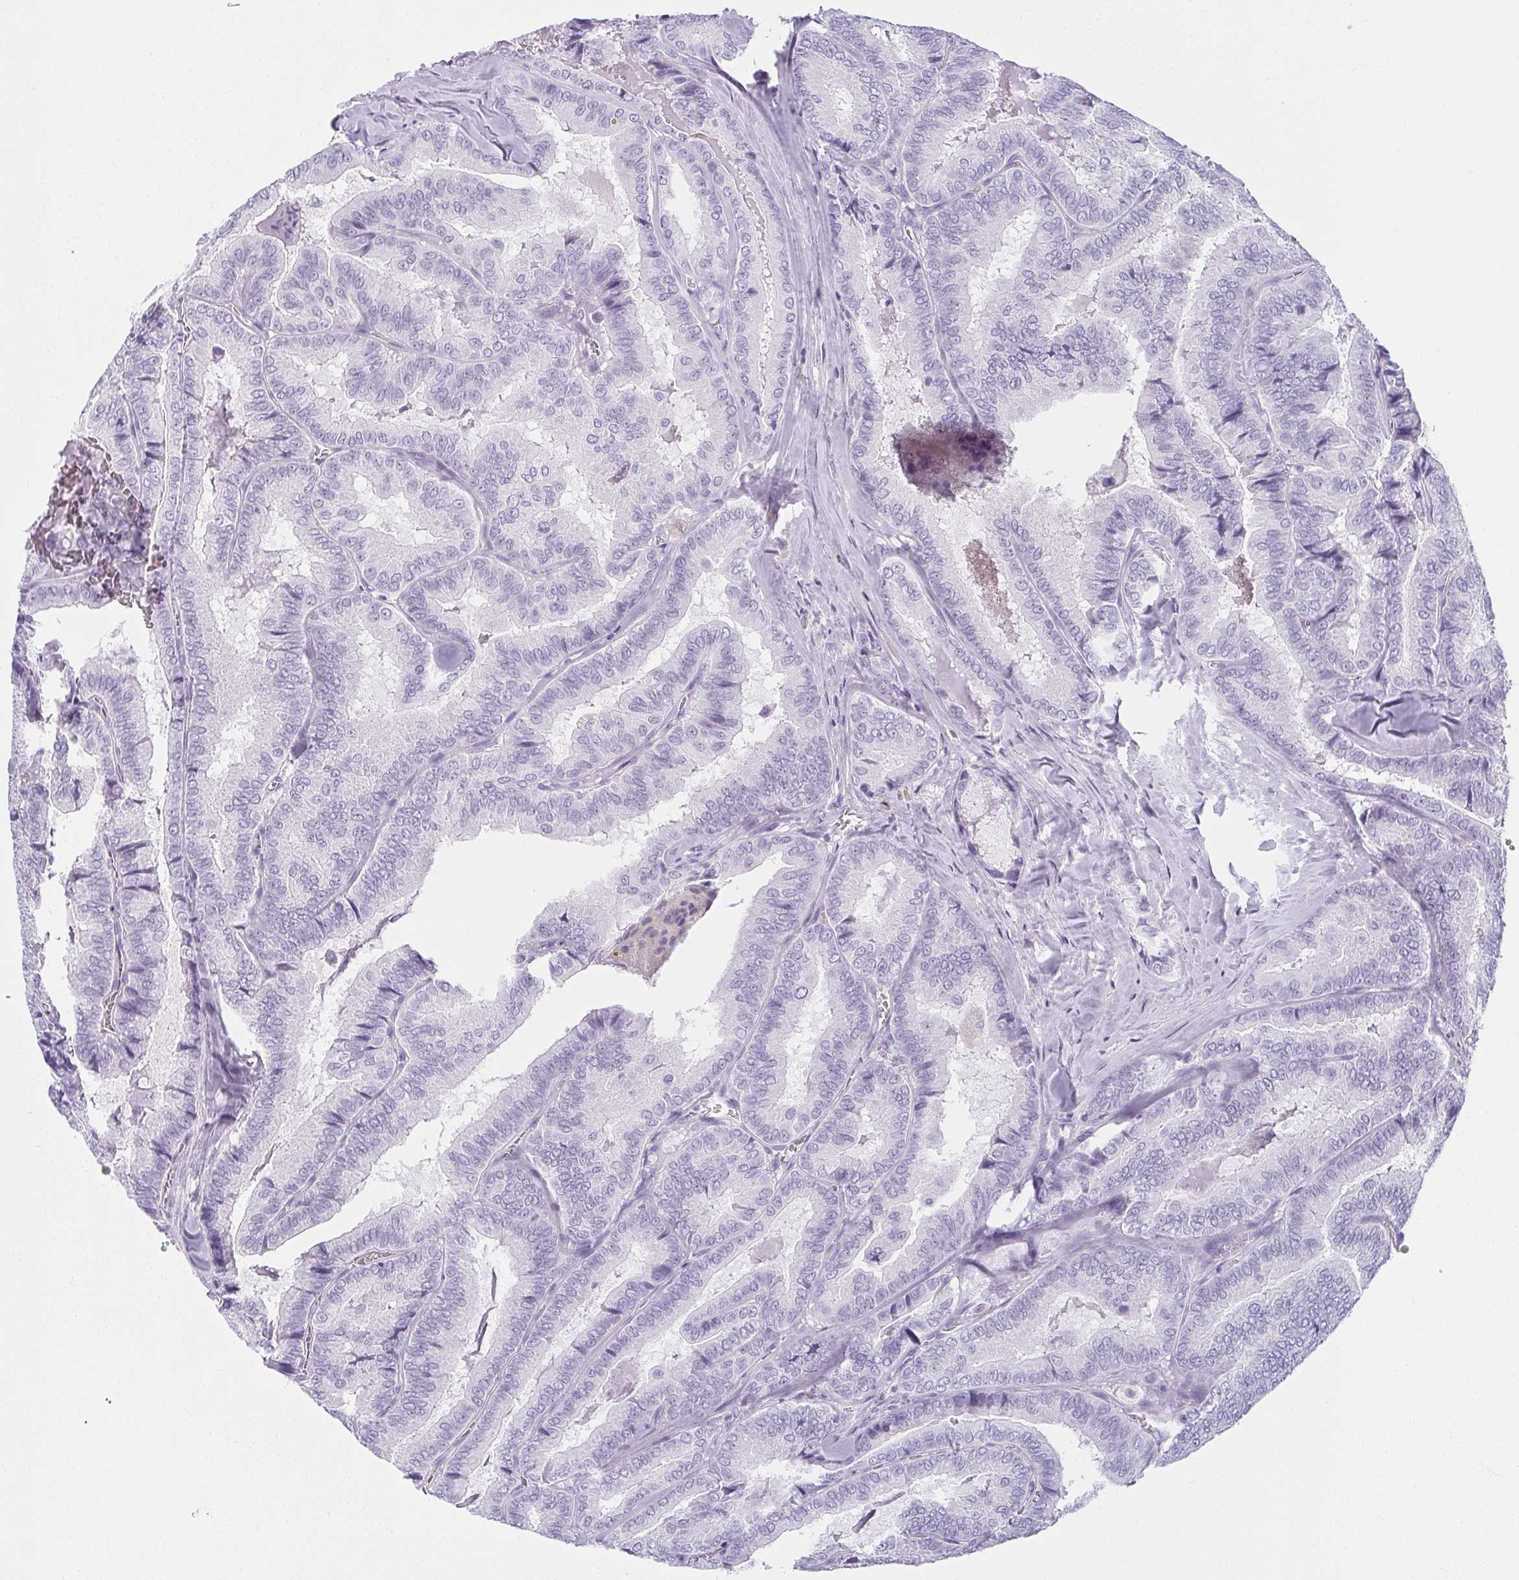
{"staining": {"intensity": "negative", "quantity": "none", "location": "none"}, "tissue": "thyroid cancer", "cell_type": "Tumor cells", "image_type": "cancer", "snomed": [{"axis": "morphology", "description": "Papillary adenocarcinoma, NOS"}, {"axis": "topography", "description": "Thyroid gland"}], "caption": "The image shows no staining of tumor cells in papillary adenocarcinoma (thyroid).", "gene": "MOBP", "patient": {"sex": "female", "age": 75}}